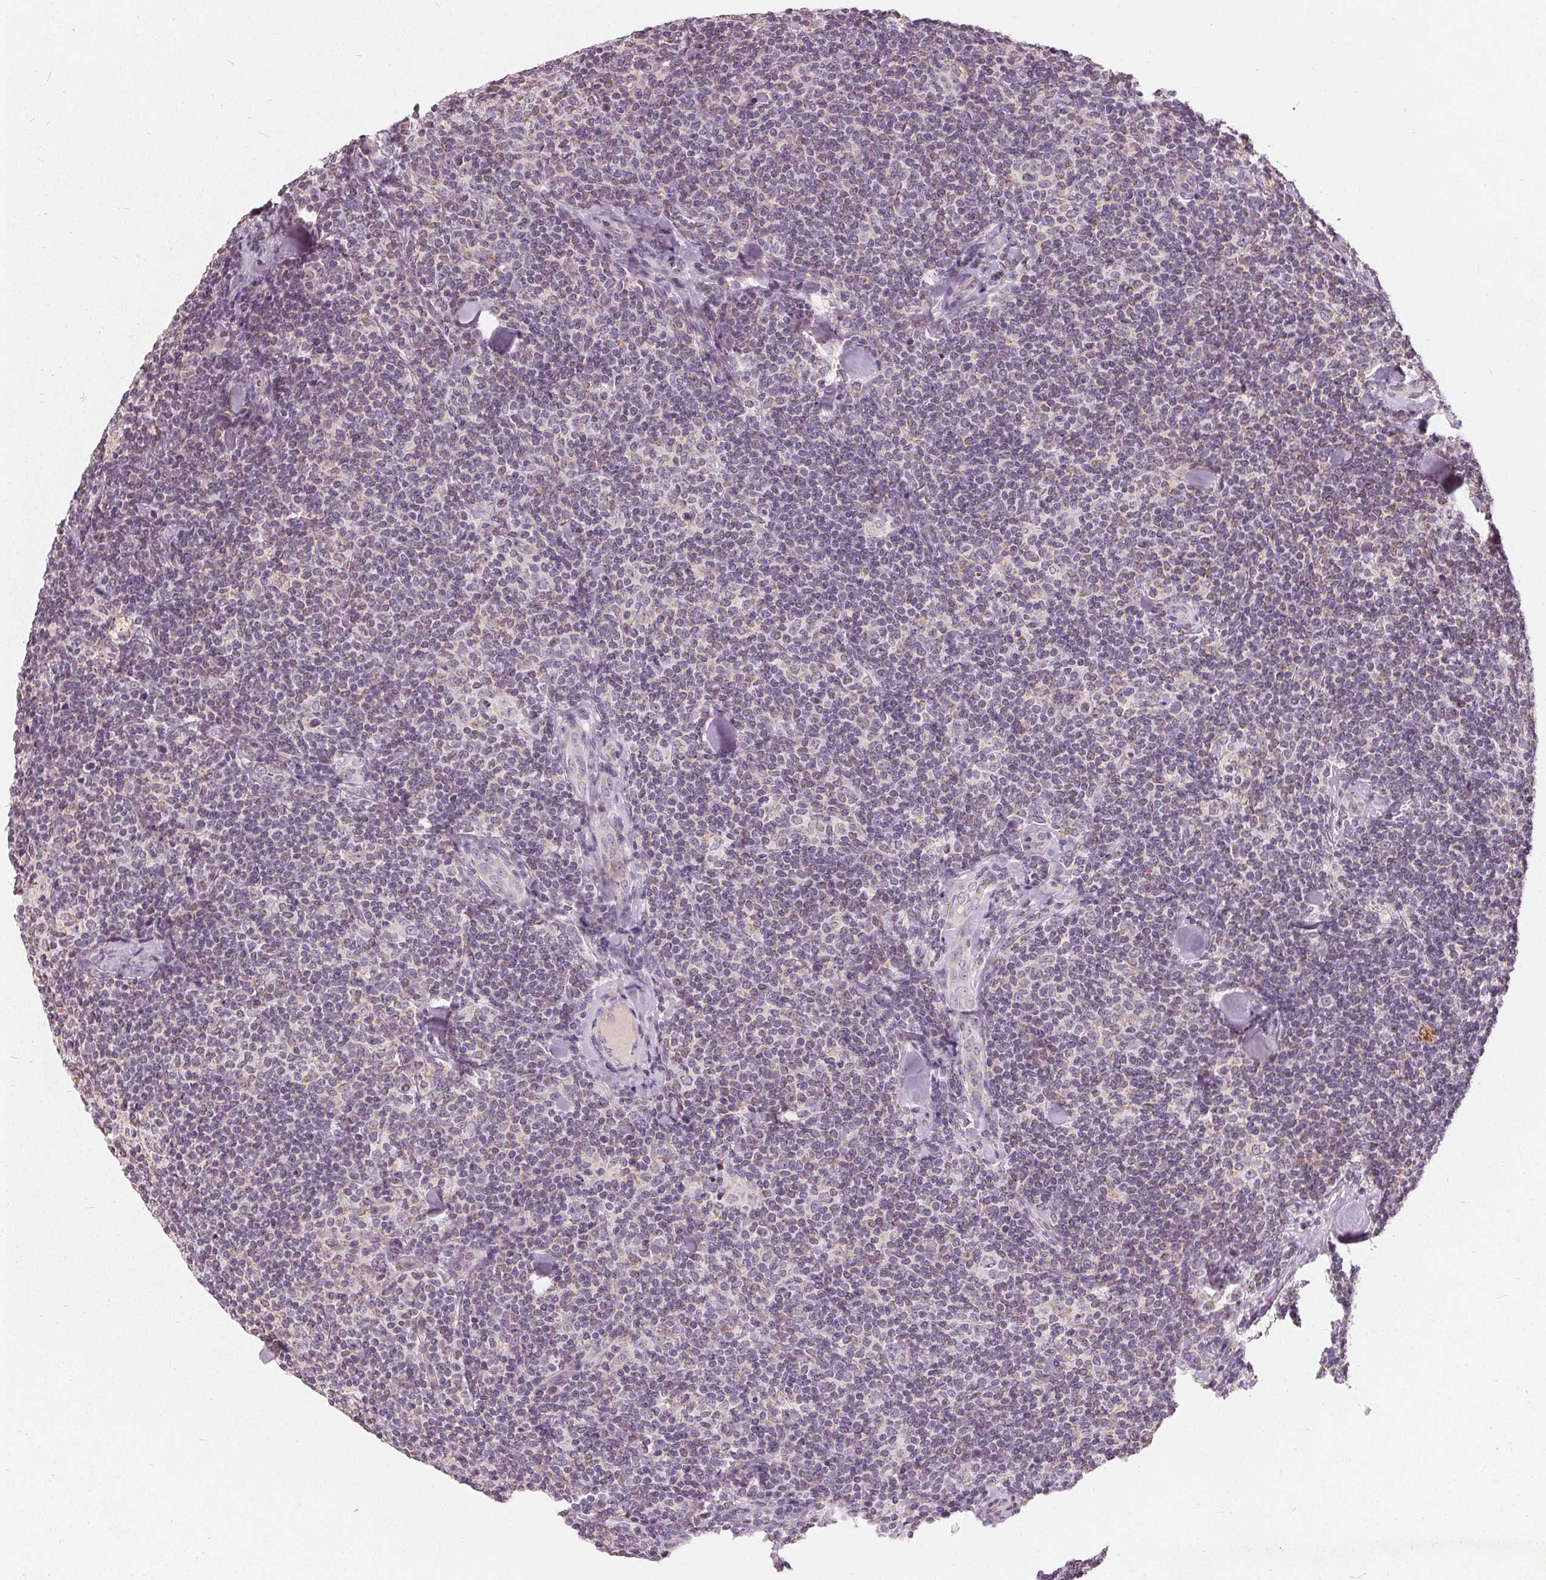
{"staining": {"intensity": "negative", "quantity": "none", "location": "none"}, "tissue": "lymphoma", "cell_type": "Tumor cells", "image_type": "cancer", "snomed": [{"axis": "morphology", "description": "Malignant lymphoma, non-Hodgkin's type, Low grade"}, {"axis": "topography", "description": "Lymph node"}], "caption": "High magnification brightfield microscopy of low-grade malignant lymphoma, non-Hodgkin's type stained with DAB (brown) and counterstained with hematoxylin (blue): tumor cells show no significant staining.", "gene": "TRIM60", "patient": {"sex": "female", "age": 56}}